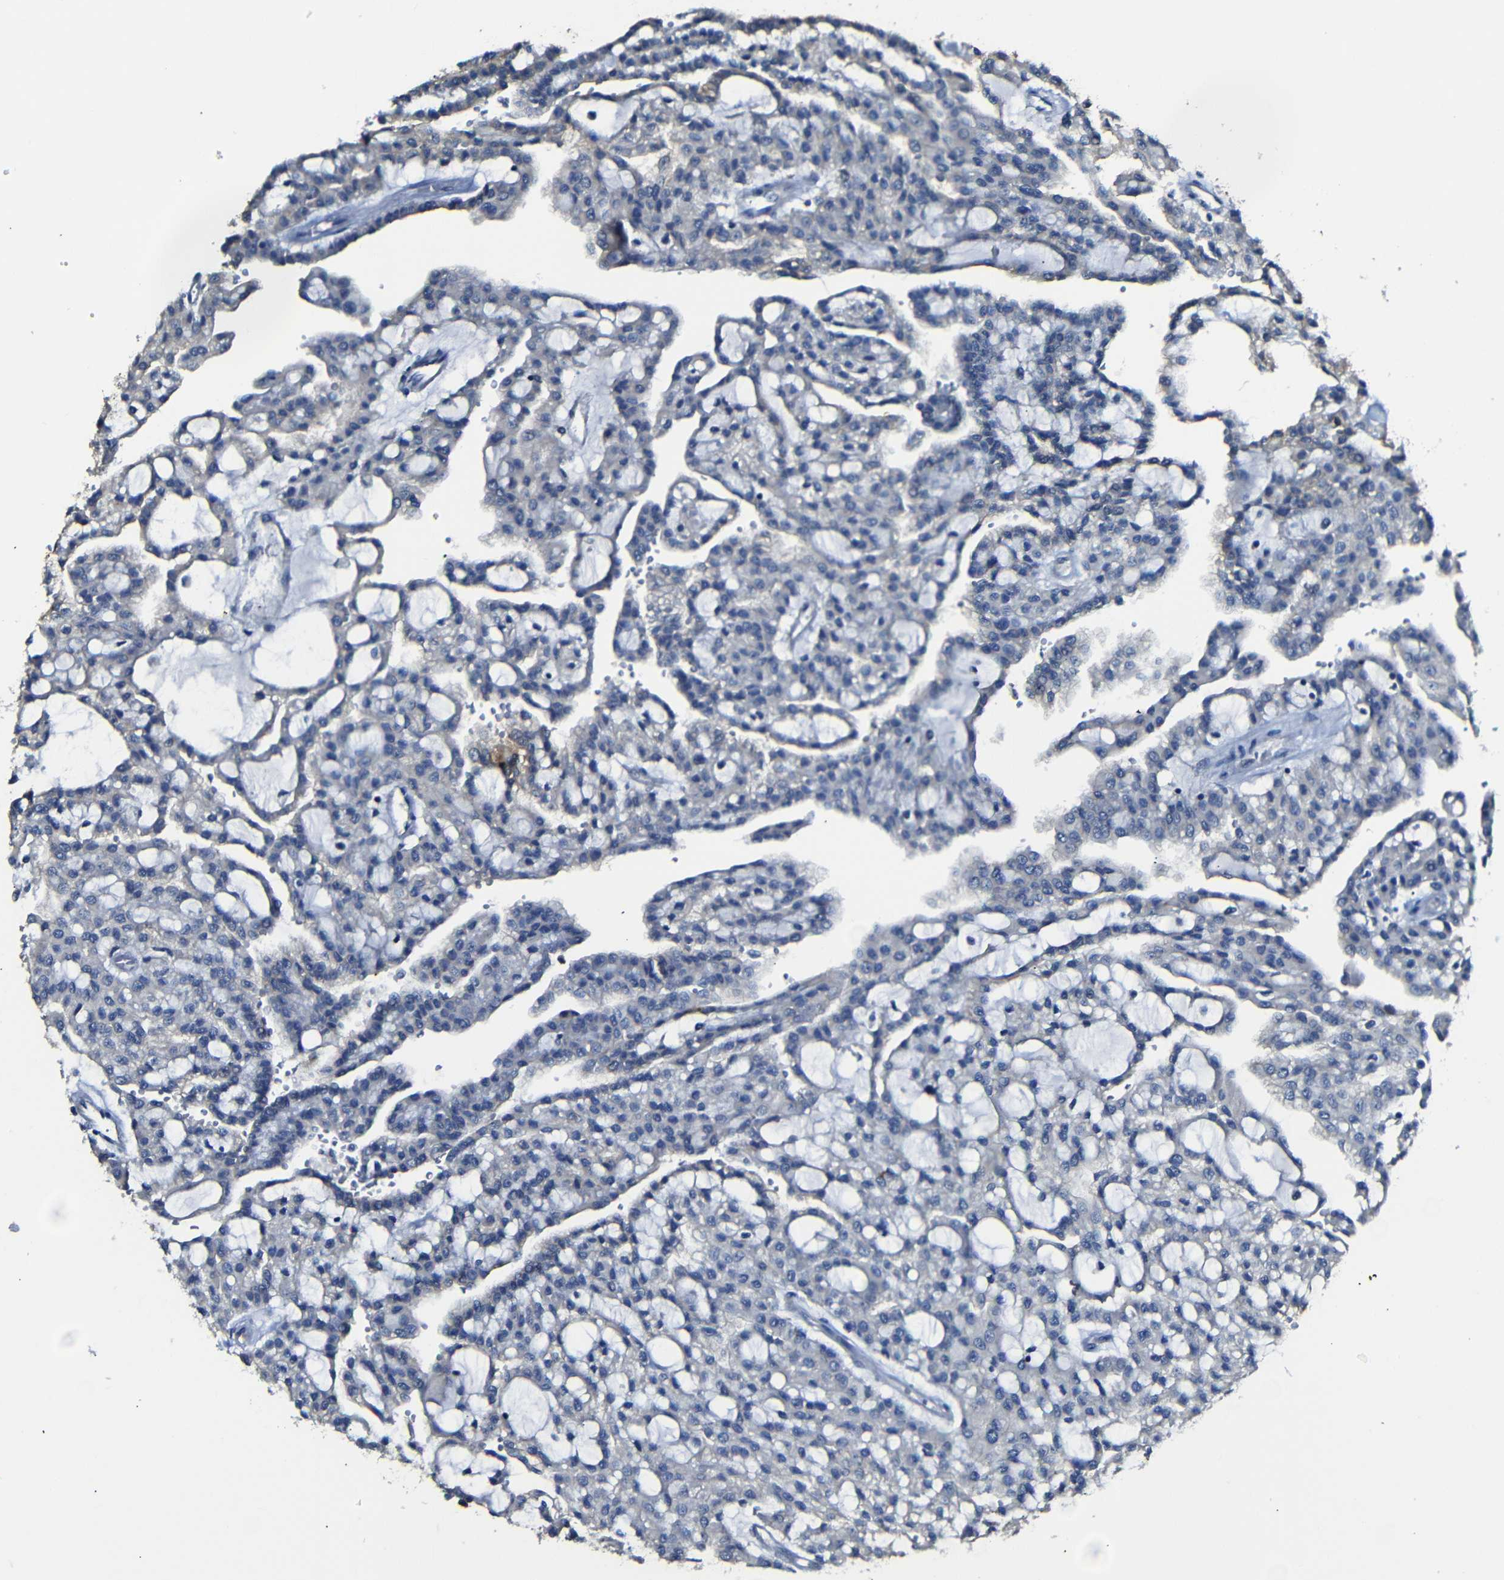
{"staining": {"intensity": "negative", "quantity": "none", "location": "none"}, "tissue": "renal cancer", "cell_type": "Tumor cells", "image_type": "cancer", "snomed": [{"axis": "morphology", "description": "Adenocarcinoma, NOS"}, {"axis": "topography", "description": "Kidney"}], "caption": "Immunohistochemical staining of human renal cancer (adenocarcinoma) shows no significant staining in tumor cells.", "gene": "AFDN", "patient": {"sex": "male", "age": 63}}